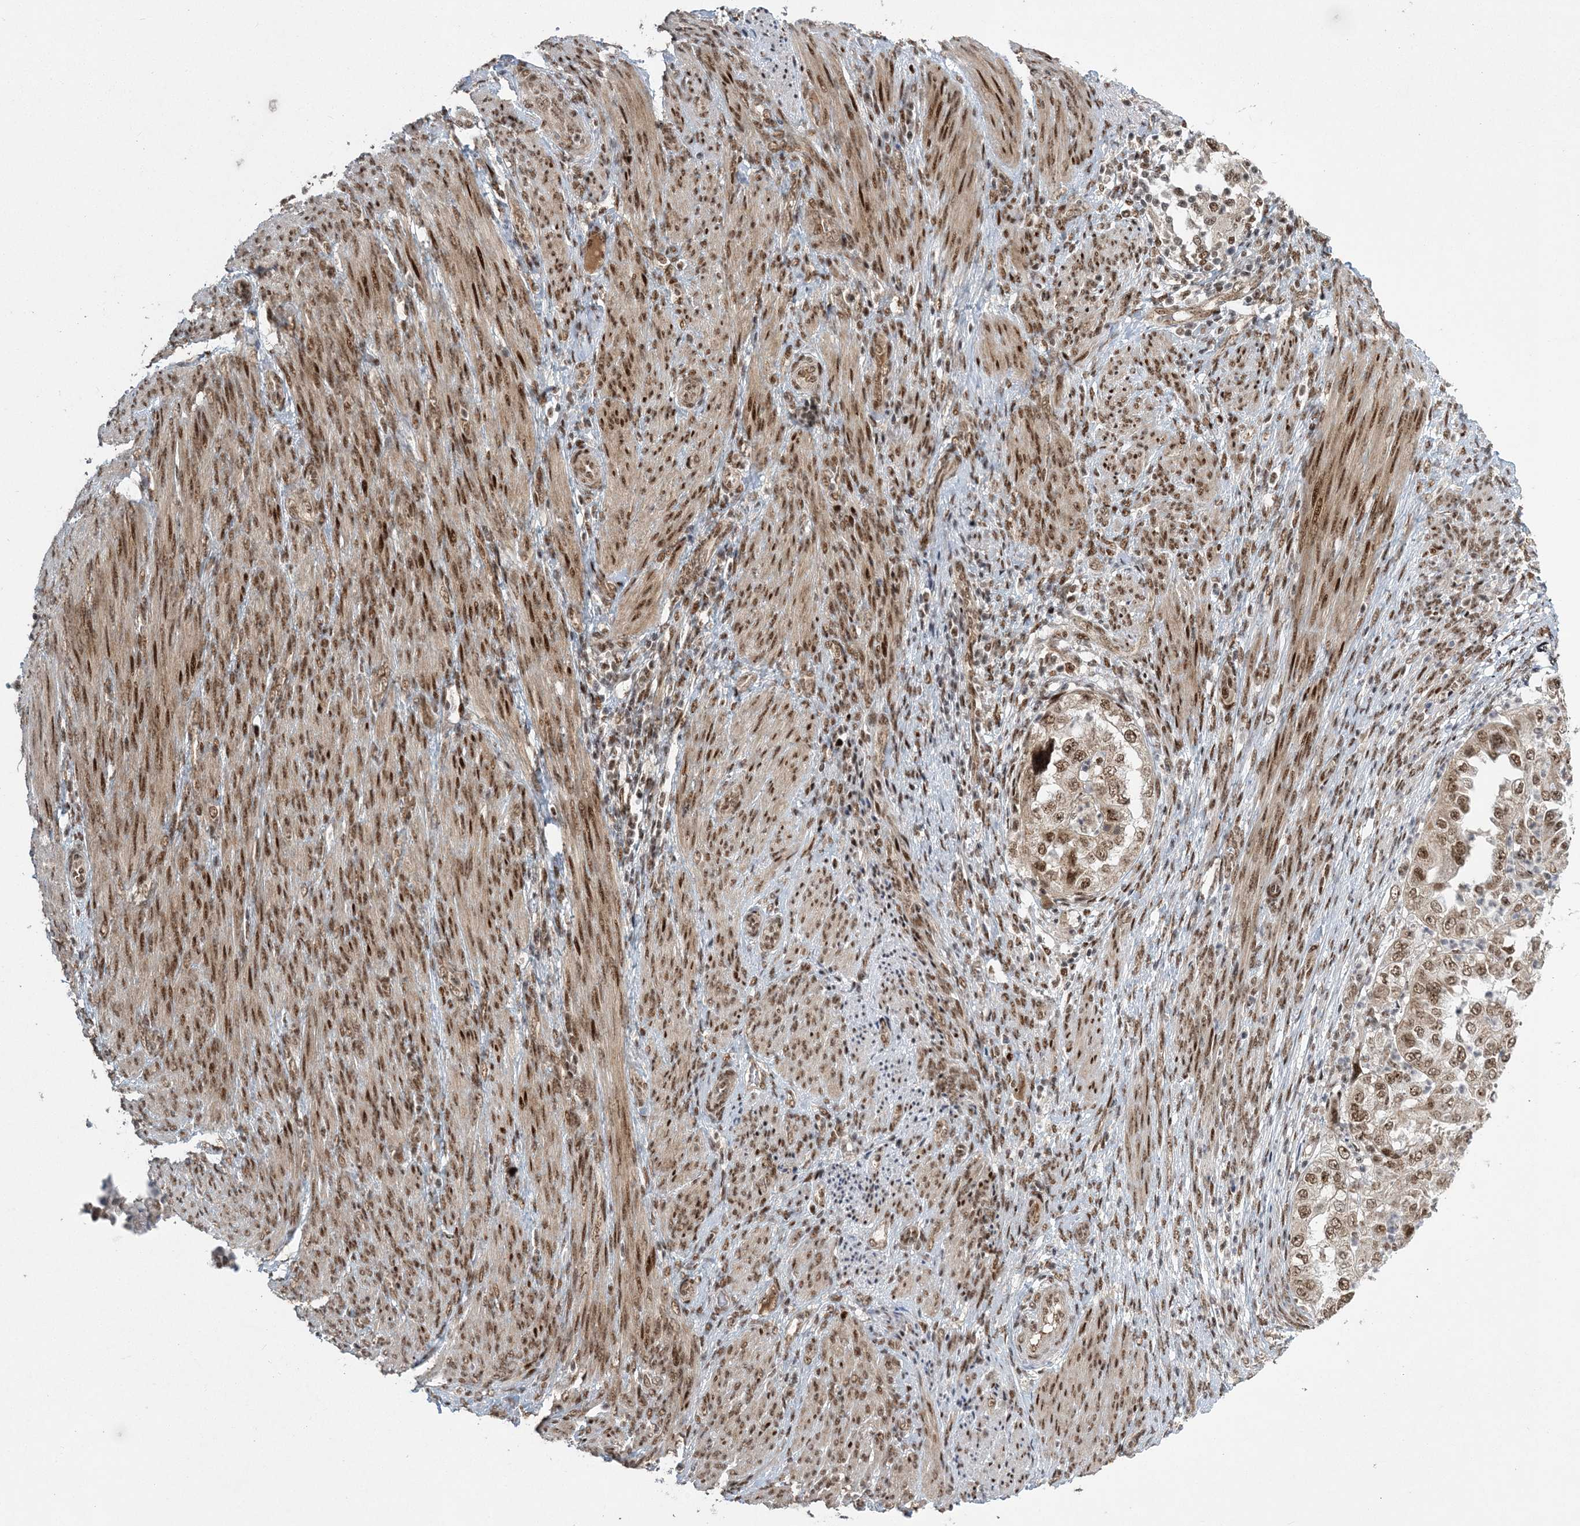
{"staining": {"intensity": "moderate", "quantity": ">75%", "location": "nuclear"}, "tissue": "endometrial cancer", "cell_type": "Tumor cells", "image_type": "cancer", "snomed": [{"axis": "morphology", "description": "Adenocarcinoma, NOS"}, {"axis": "topography", "description": "Endometrium"}], "caption": "Immunohistochemical staining of human endometrial cancer displays moderate nuclear protein expression in approximately >75% of tumor cells.", "gene": "CWC22", "patient": {"sex": "female", "age": 85}}